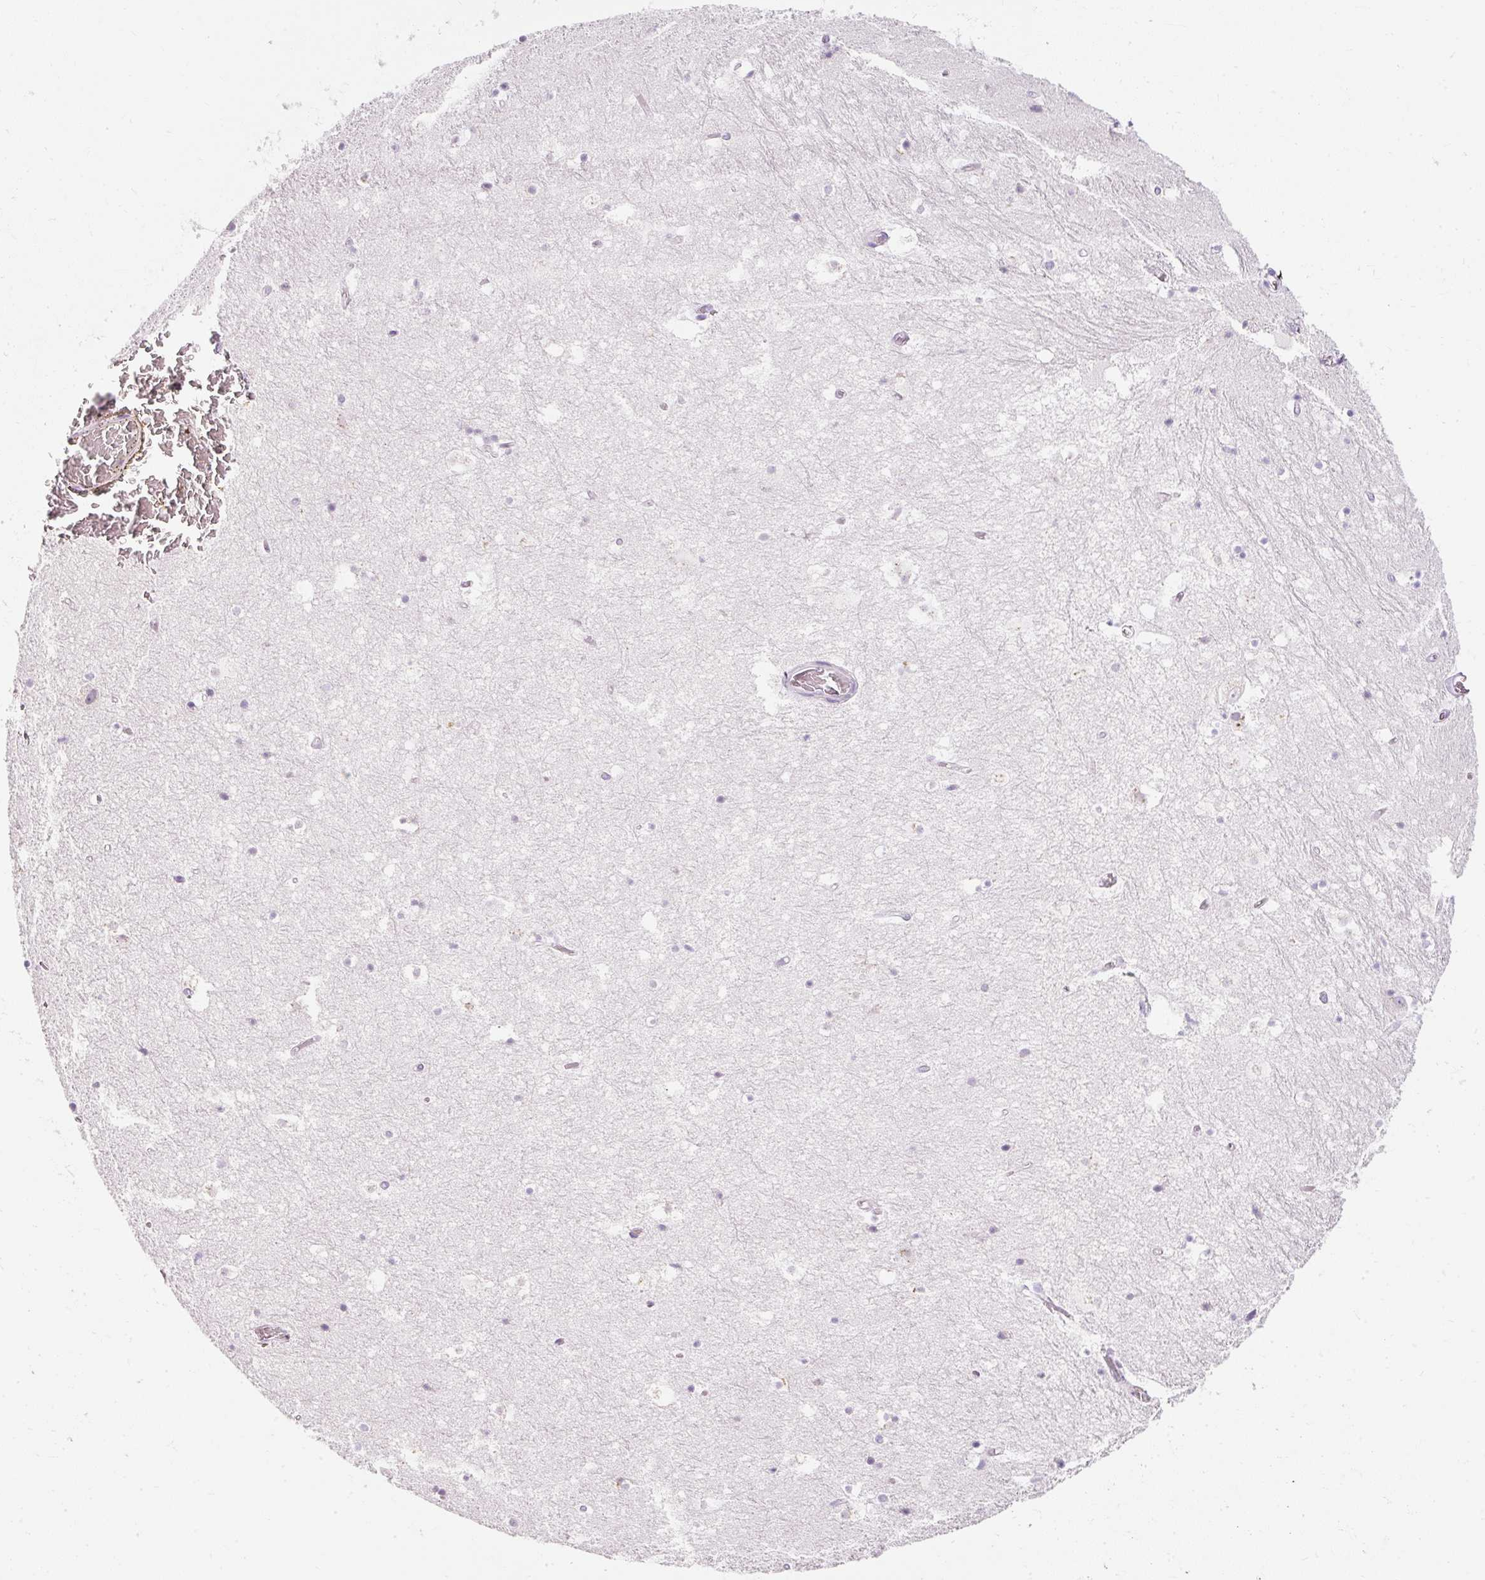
{"staining": {"intensity": "weak", "quantity": "<25%", "location": "cytoplasmic/membranous"}, "tissue": "hippocampus", "cell_type": "Glial cells", "image_type": "normal", "snomed": [{"axis": "morphology", "description": "Normal tissue, NOS"}, {"axis": "topography", "description": "Hippocampus"}], "caption": "An IHC micrograph of normal hippocampus is shown. There is no staining in glial cells of hippocampus. (DAB IHC, high magnification).", "gene": "DTX4", "patient": {"sex": "female", "age": 52}}